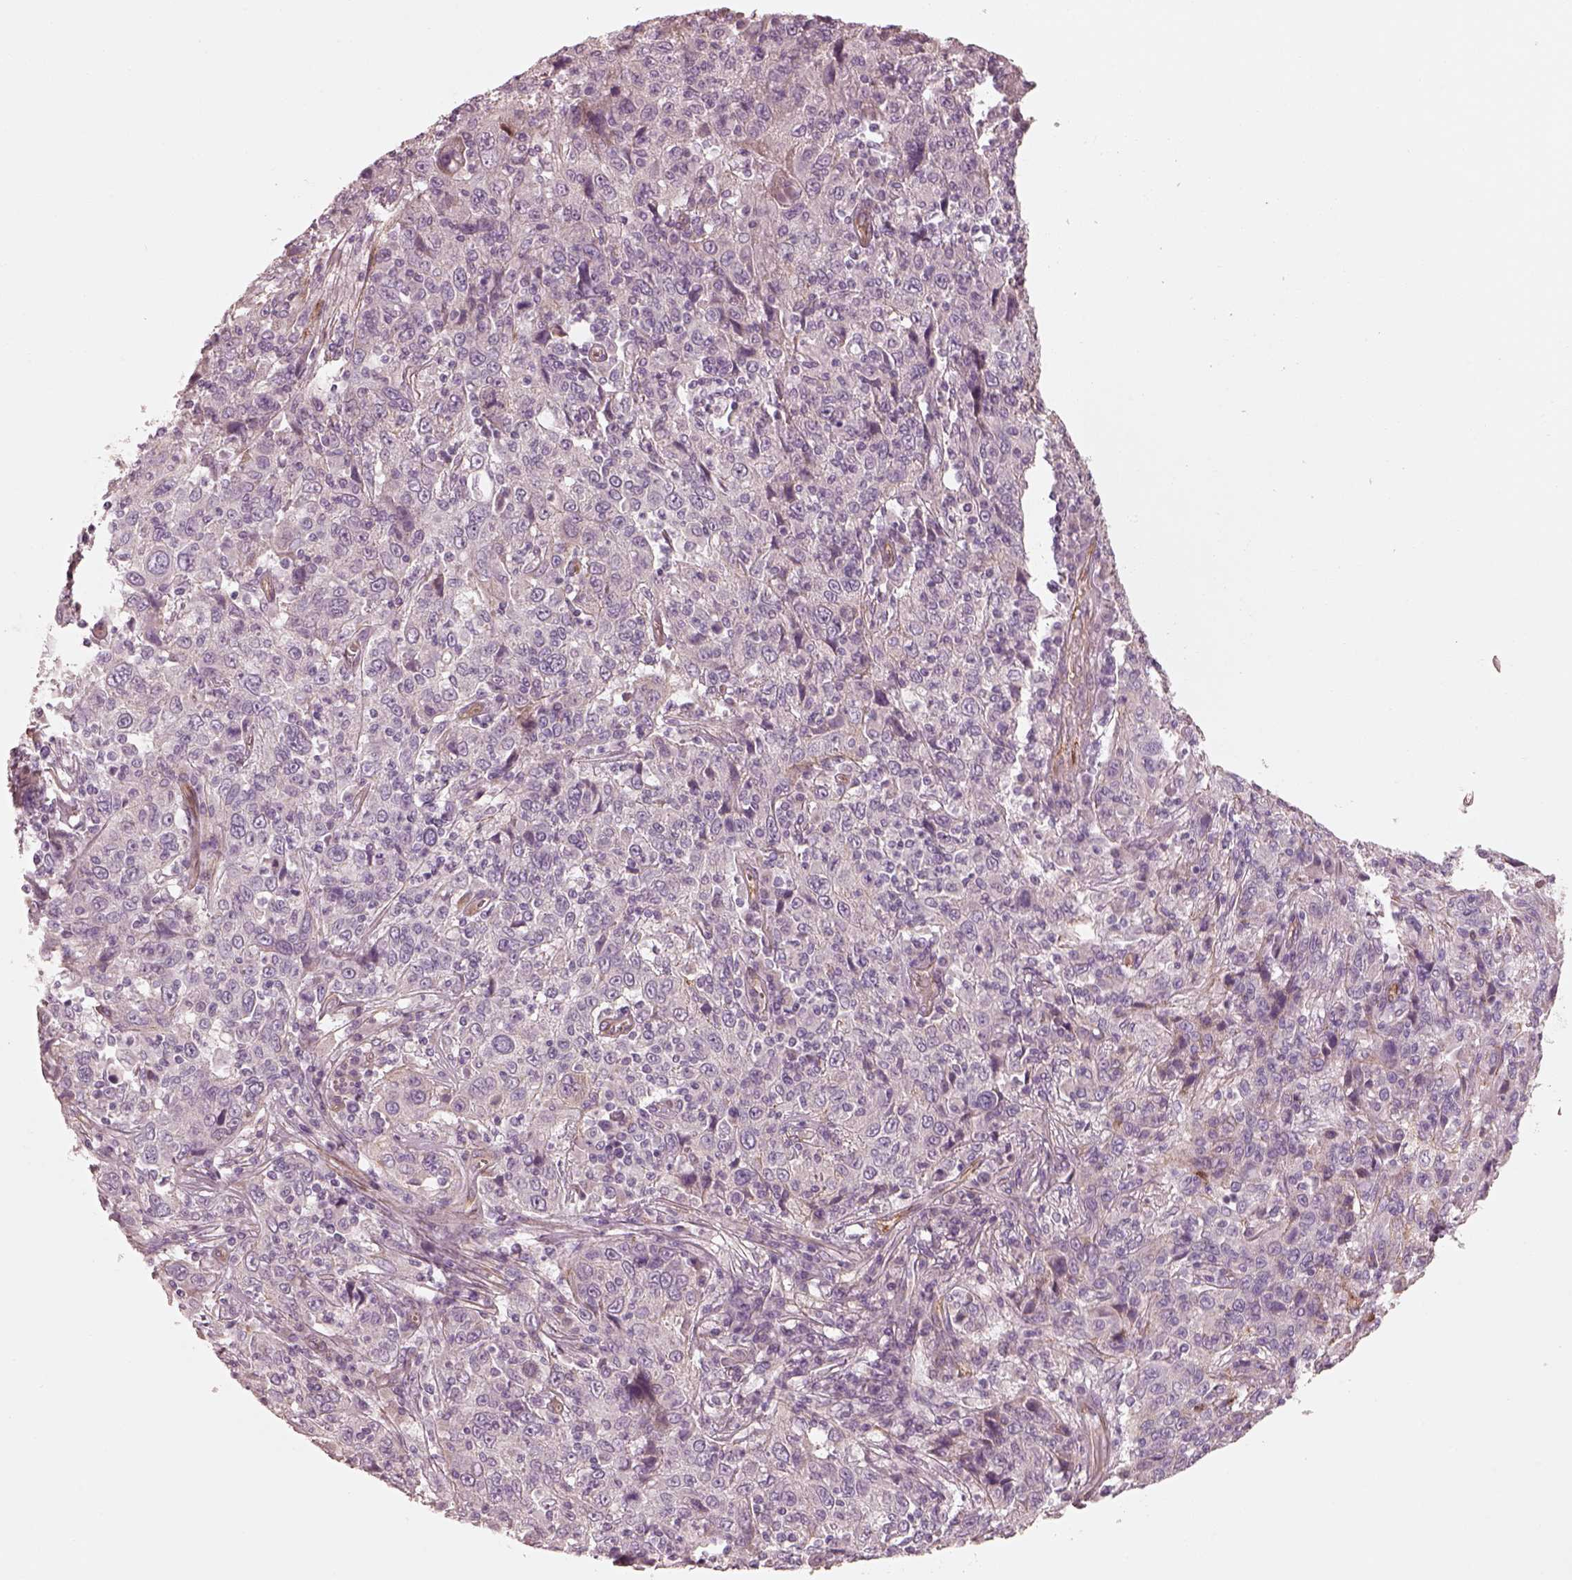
{"staining": {"intensity": "weak", "quantity": "<25%", "location": "cytoplasmic/membranous"}, "tissue": "cervical cancer", "cell_type": "Tumor cells", "image_type": "cancer", "snomed": [{"axis": "morphology", "description": "Squamous cell carcinoma, NOS"}, {"axis": "topography", "description": "Cervix"}], "caption": "Immunohistochemical staining of cervical cancer (squamous cell carcinoma) exhibits no significant expression in tumor cells.", "gene": "CRYM", "patient": {"sex": "female", "age": 46}}